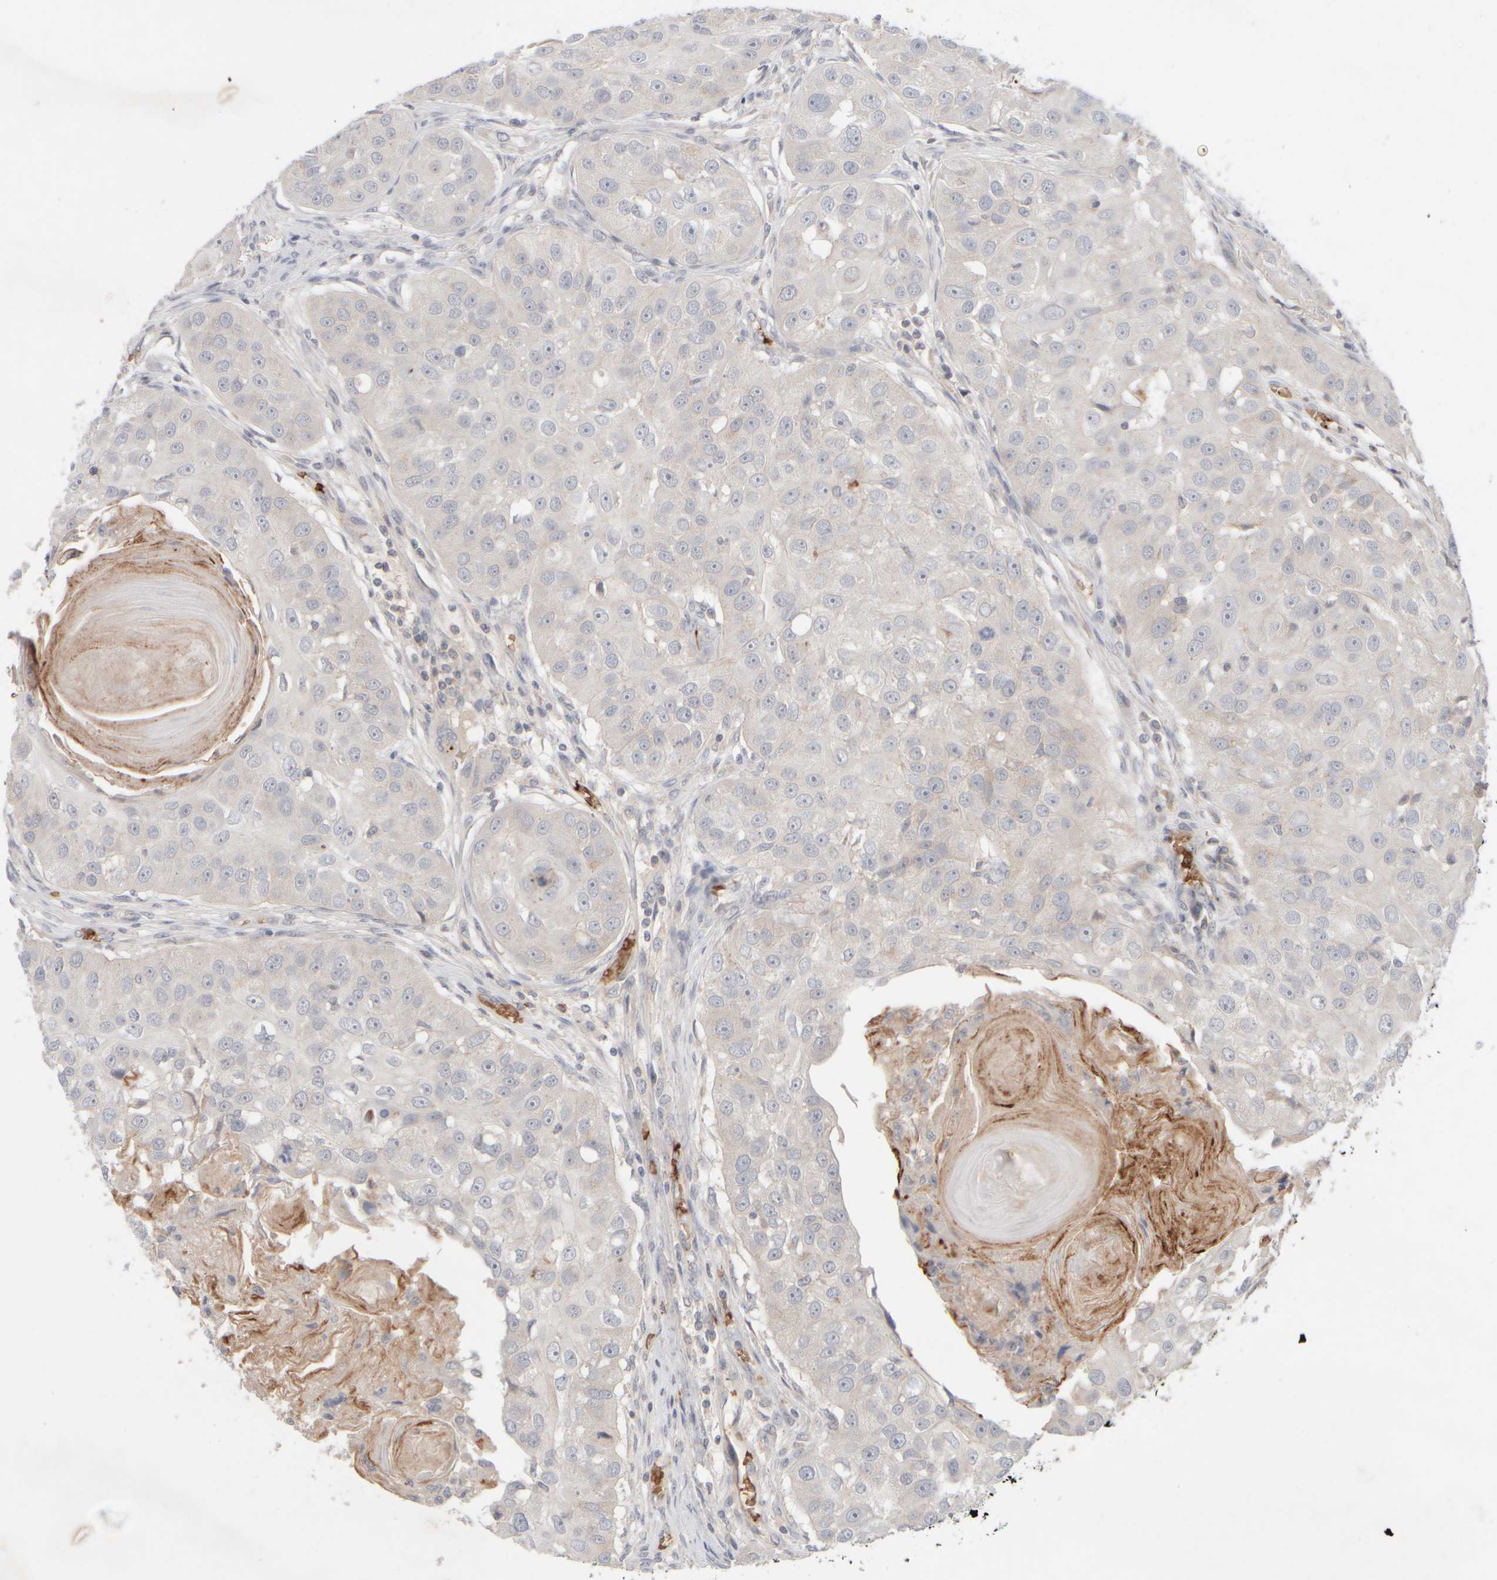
{"staining": {"intensity": "negative", "quantity": "none", "location": "none"}, "tissue": "head and neck cancer", "cell_type": "Tumor cells", "image_type": "cancer", "snomed": [{"axis": "morphology", "description": "Normal tissue, NOS"}, {"axis": "morphology", "description": "Squamous cell carcinoma, NOS"}, {"axis": "topography", "description": "Skeletal muscle"}, {"axis": "topography", "description": "Head-Neck"}], "caption": "Tumor cells are negative for protein expression in human squamous cell carcinoma (head and neck).", "gene": "MST1", "patient": {"sex": "male", "age": 51}}